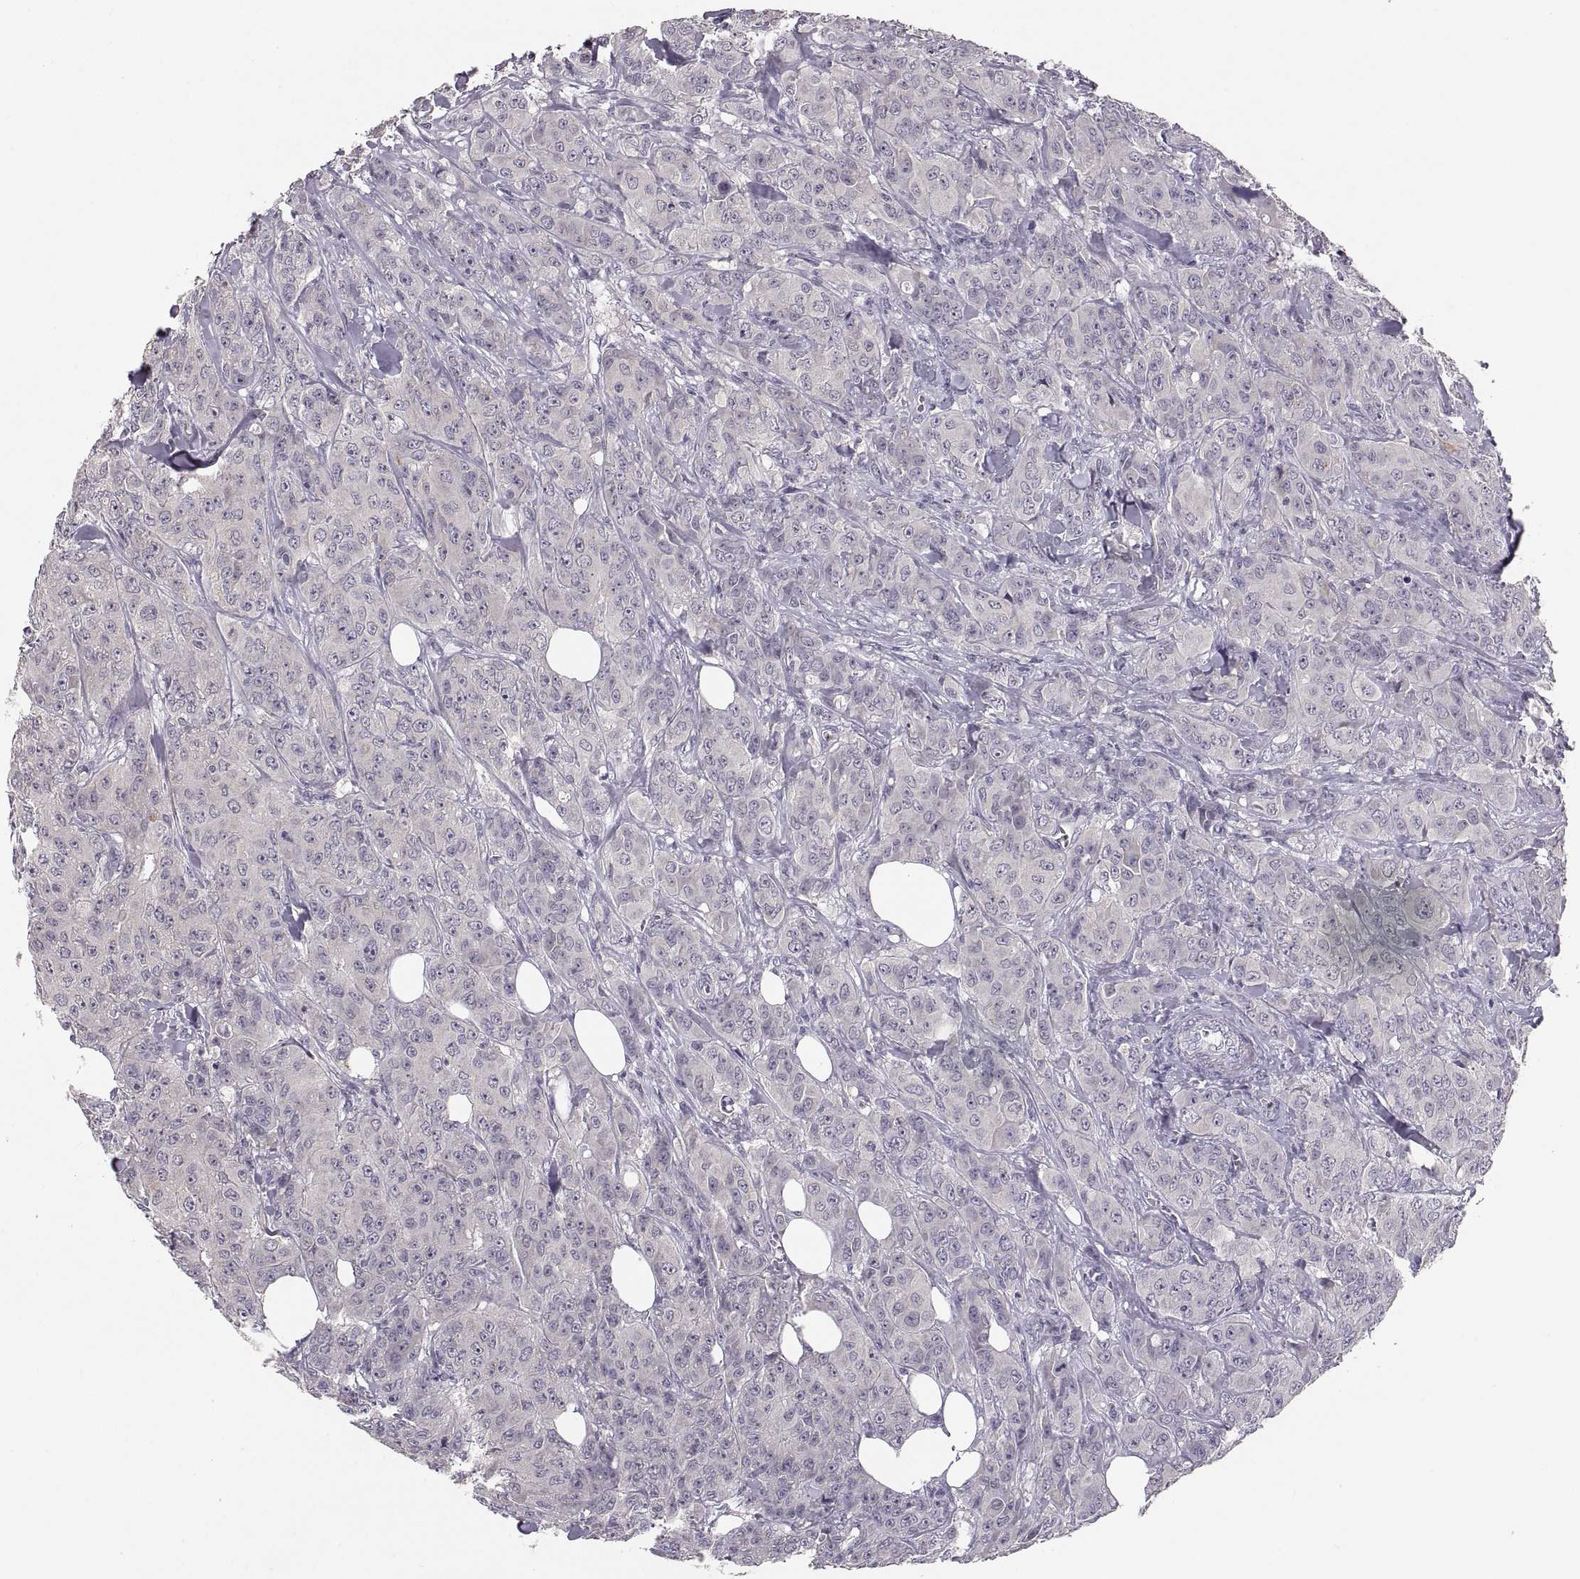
{"staining": {"intensity": "negative", "quantity": "none", "location": "none"}, "tissue": "breast cancer", "cell_type": "Tumor cells", "image_type": "cancer", "snomed": [{"axis": "morphology", "description": "Duct carcinoma"}, {"axis": "topography", "description": "Breast"}], "caption": "Infiltrating ductal carcinoma (breast) stained for a protein using IHC displays no expression tumor cells.", "gene": "CDH2", "patient": {"sex": "female", "age": 43}}